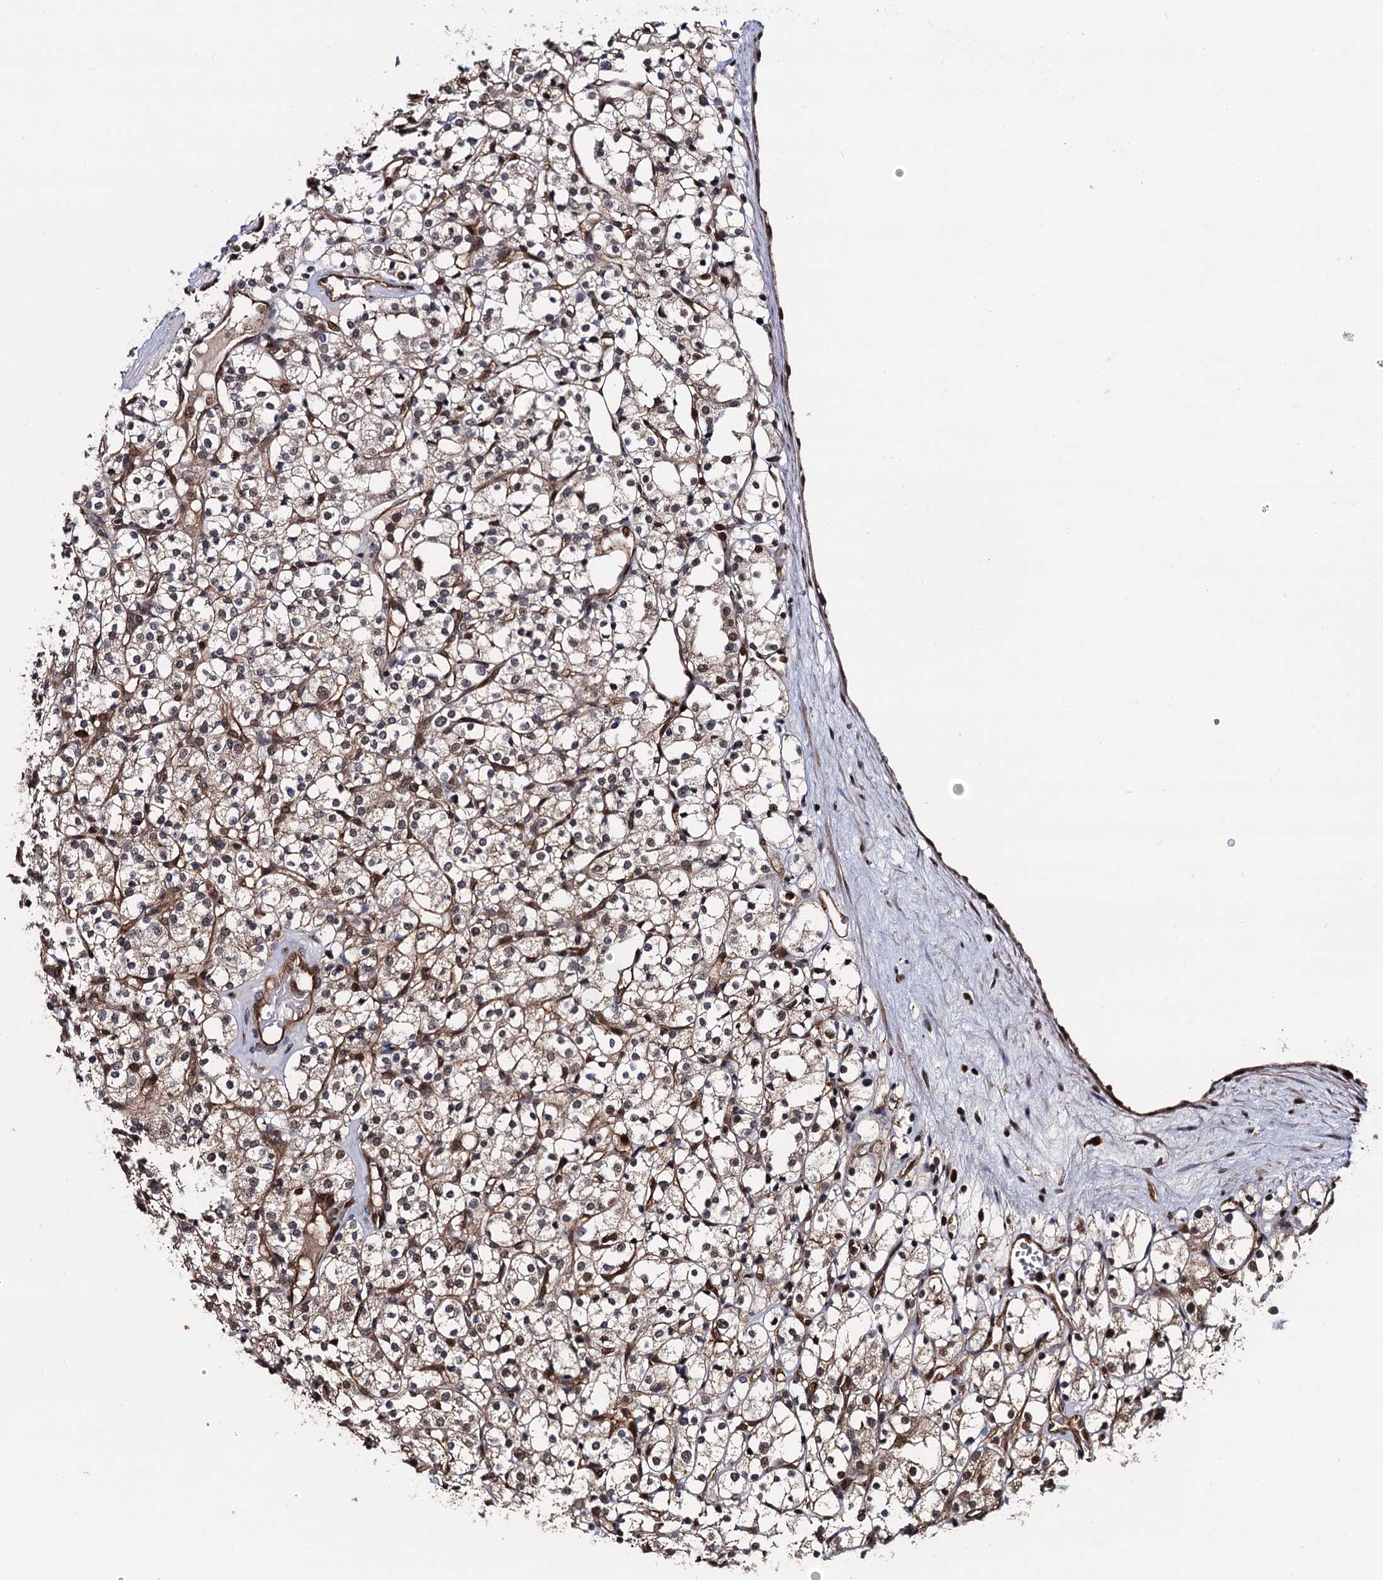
{"staining": {"intensity": "weak", "quantity": "25%-75%", "location": "cytoplasmic/membranous"}, "tissue": "renal cancer", "cell_type": "Tumor cells", "image_type": "cancer", "snomed": [{"axis": "morphology", "description": "Adenocarcinoma, NOS"}, {"axis": "topography", "description": "Kidney"}], "caption": "Approximately 25%-75% of tumor cells in human adenocarcinoma (renal) demonstrate weak cytoplasmic/membranous protein expression as visualized by brown immunohistochemical staining.", "gene": "CDC23", "patient": {"sex": "male", "age": 77}}